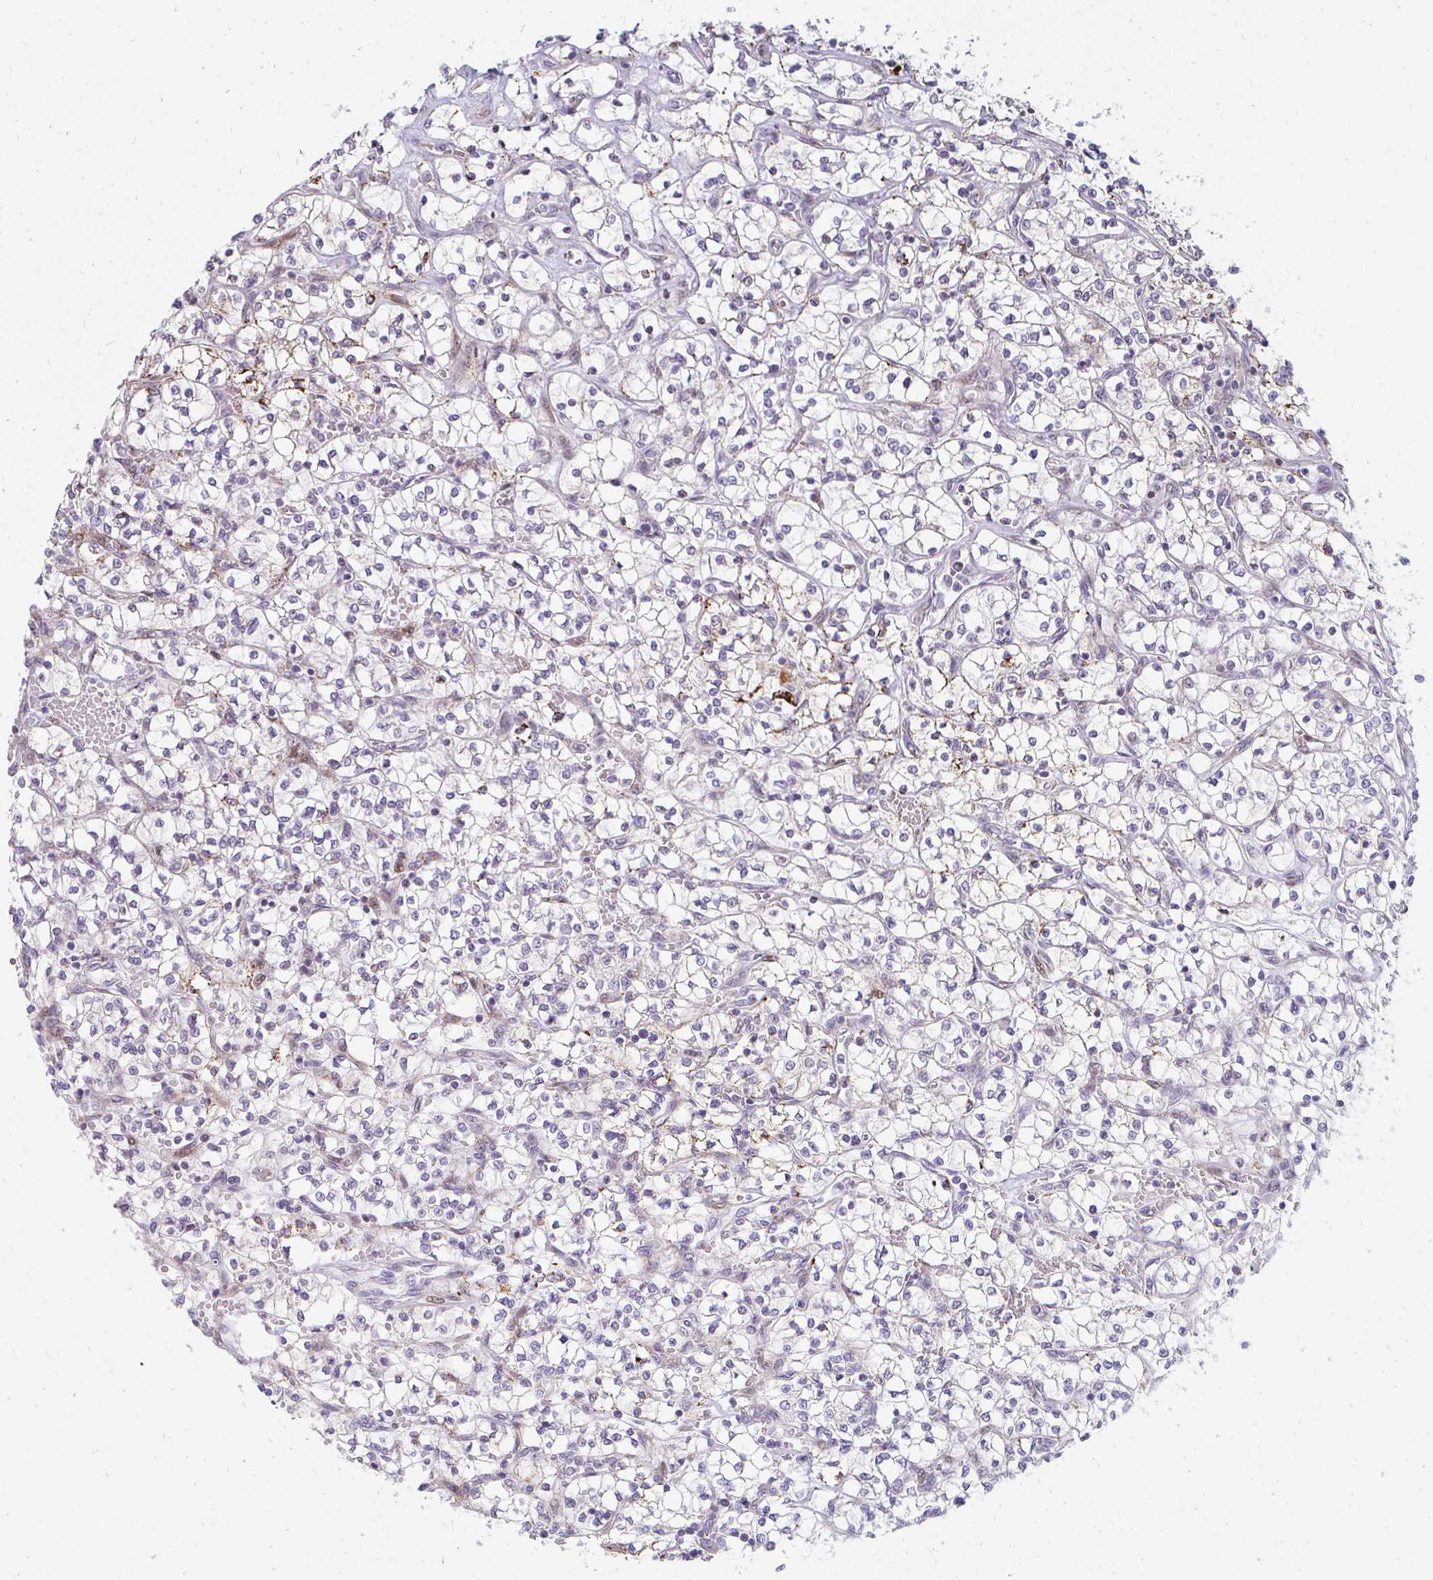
{"staining": {"intensity": "negative", "quantity": "none", "location": "none"}, "tissue": "renal cancer", "cell_type": "Tumor cells", "image_type": "cancer", "snomed": [{"axis": "morphology", "description": "Adenocarcinoma, NOS"}, {"axis": "topography", "description": "Kidney"}], "caption": "The IHC micrograph has no significant staining in tumor cells of renal adenocarcinoma tissue.", "gene": "PLA2G5", "patient": {"sex": "female", "age": 64}}